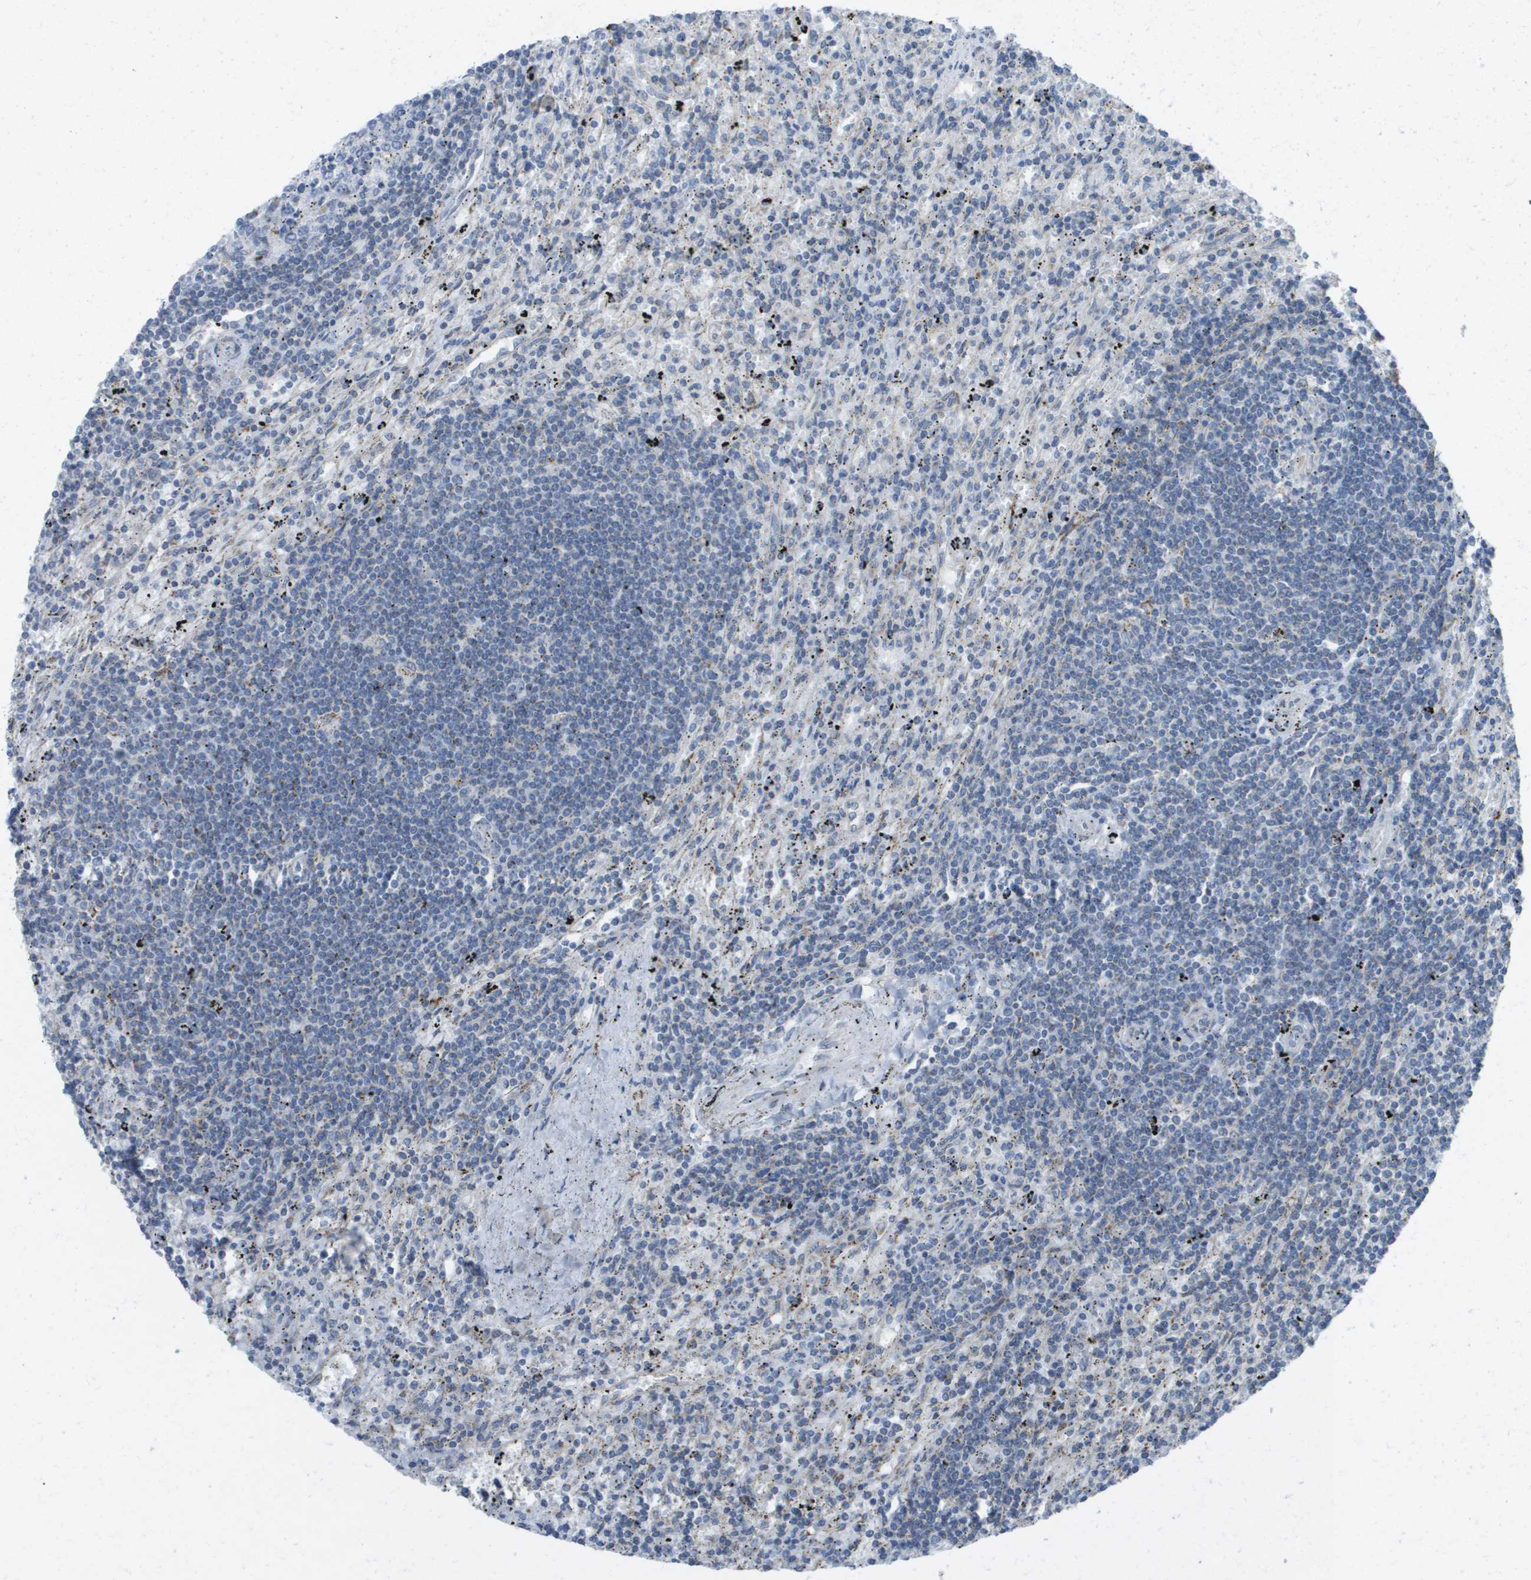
{"staining": {"intensity": "negative", "quantity": "none", "location": "none"}, "tissue": "lymphoma", "cell_type": "Tumor cells", "image_type": "cancer", "snomed": [{"axis": "morphology", "description": "Malignant lymphoma, non-Hodgkin's type, Low grade"}, {"axis": "topography", "description": "Spleen"}], "caption": "Photomicrograph shows no protein staining in tumor cells of low-grade malignant lymphoma, non-Hodgkin's type tissue.", "gene": "TMEM223", "patient": {"sex": "male", "age": 76}}